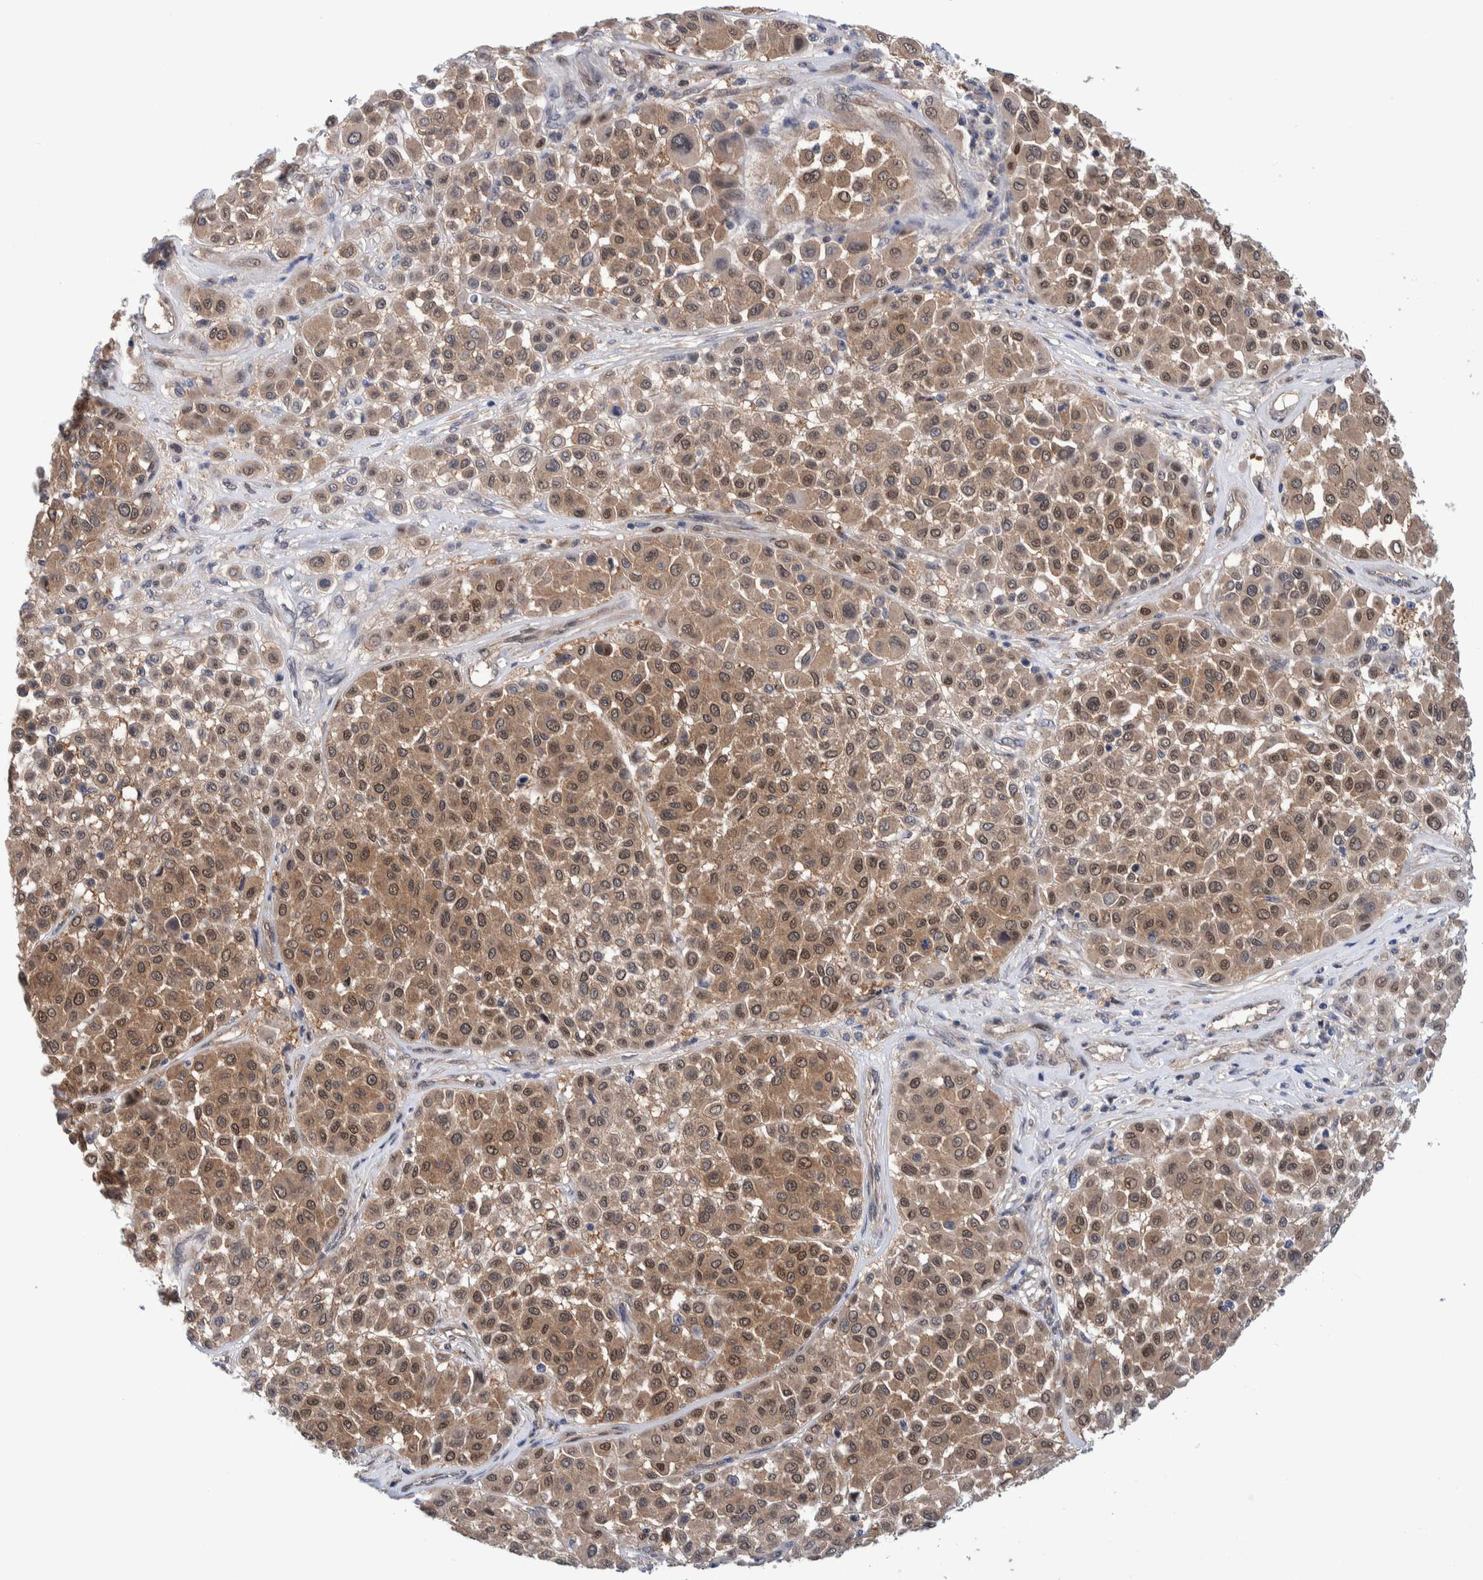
{"staining": {"intensity": "moderate", "quantity": ">75%", "location": "cytoplasmic/membranous,nuclear"}, "tissue": "melanoma", "cell_type": "Tumor cells", "image_type": "cancer", "snomed": [{"axis": "morphology", "description": "Malignant melanoma, Metastatic site"}, {"axis": "topography", "description": "Soft tissue"}], "caption": "Moderate cytoplasmic/membranous and nuclear staining is seen in approximately >75% of tumor cells in malignant melanoma (metastatic site).", "gene": "PFAS", "patient": {"sex": "male", "age": 41}}